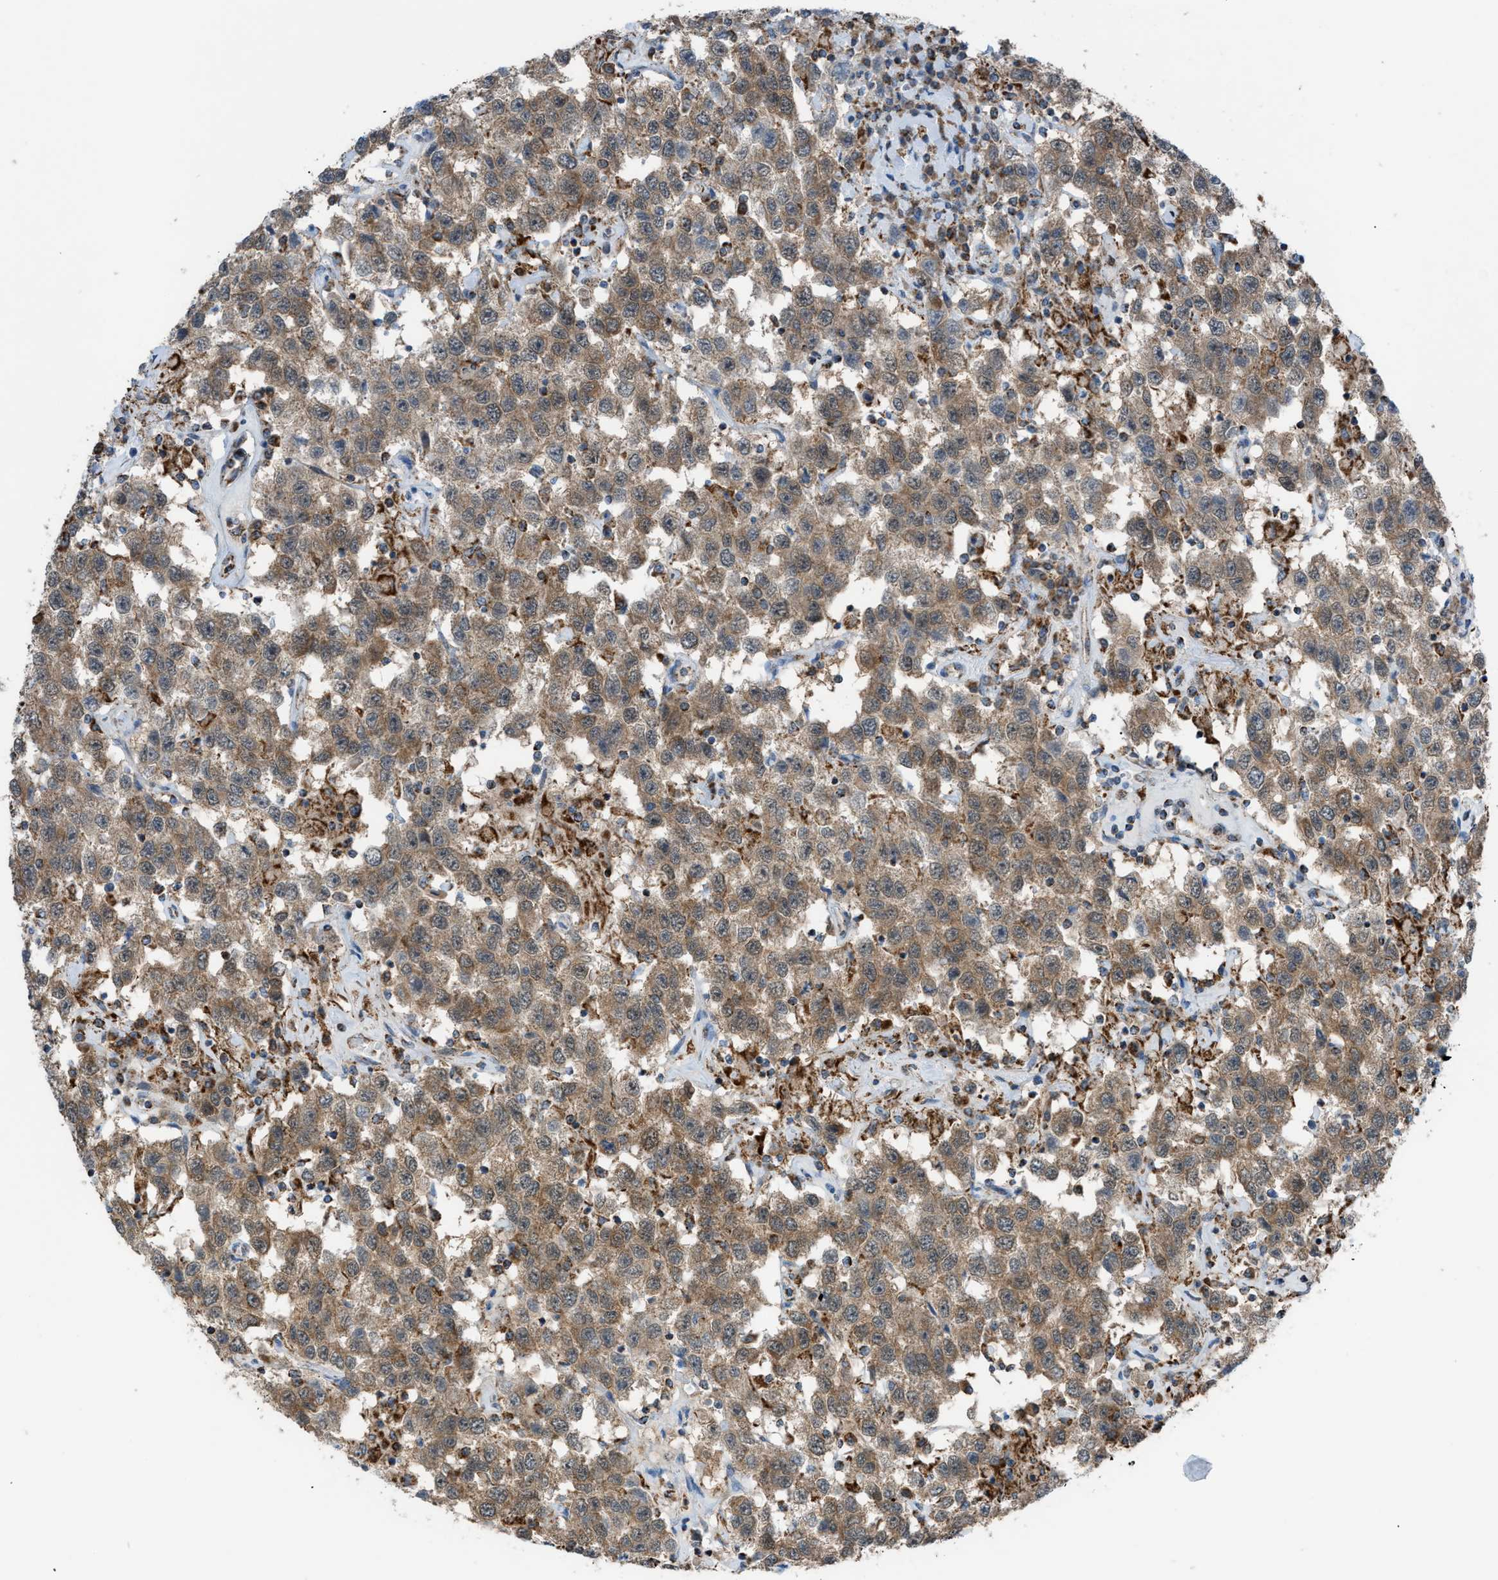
{"staining": {"intensity": "moderate", "quantity": ">75%", "location": "cytoplasmic/membranous"}, "tissue": "testis cancer", "cell_type": "Tumor cells", "image_type": "cancer", "snomed": [{"axis": "morphology", "description": "Seminoma, NOS"}, {"axis": "topography", "description": "Testis"}], "caption": "IHC (DAB) staining of human seminoma (testis) demonstrates moderate cytoplasmic/membranous protein staining in approximately >75% of tumor cells.", "gene": "SRM", "patient": {"sex": "male", "age": 41}}